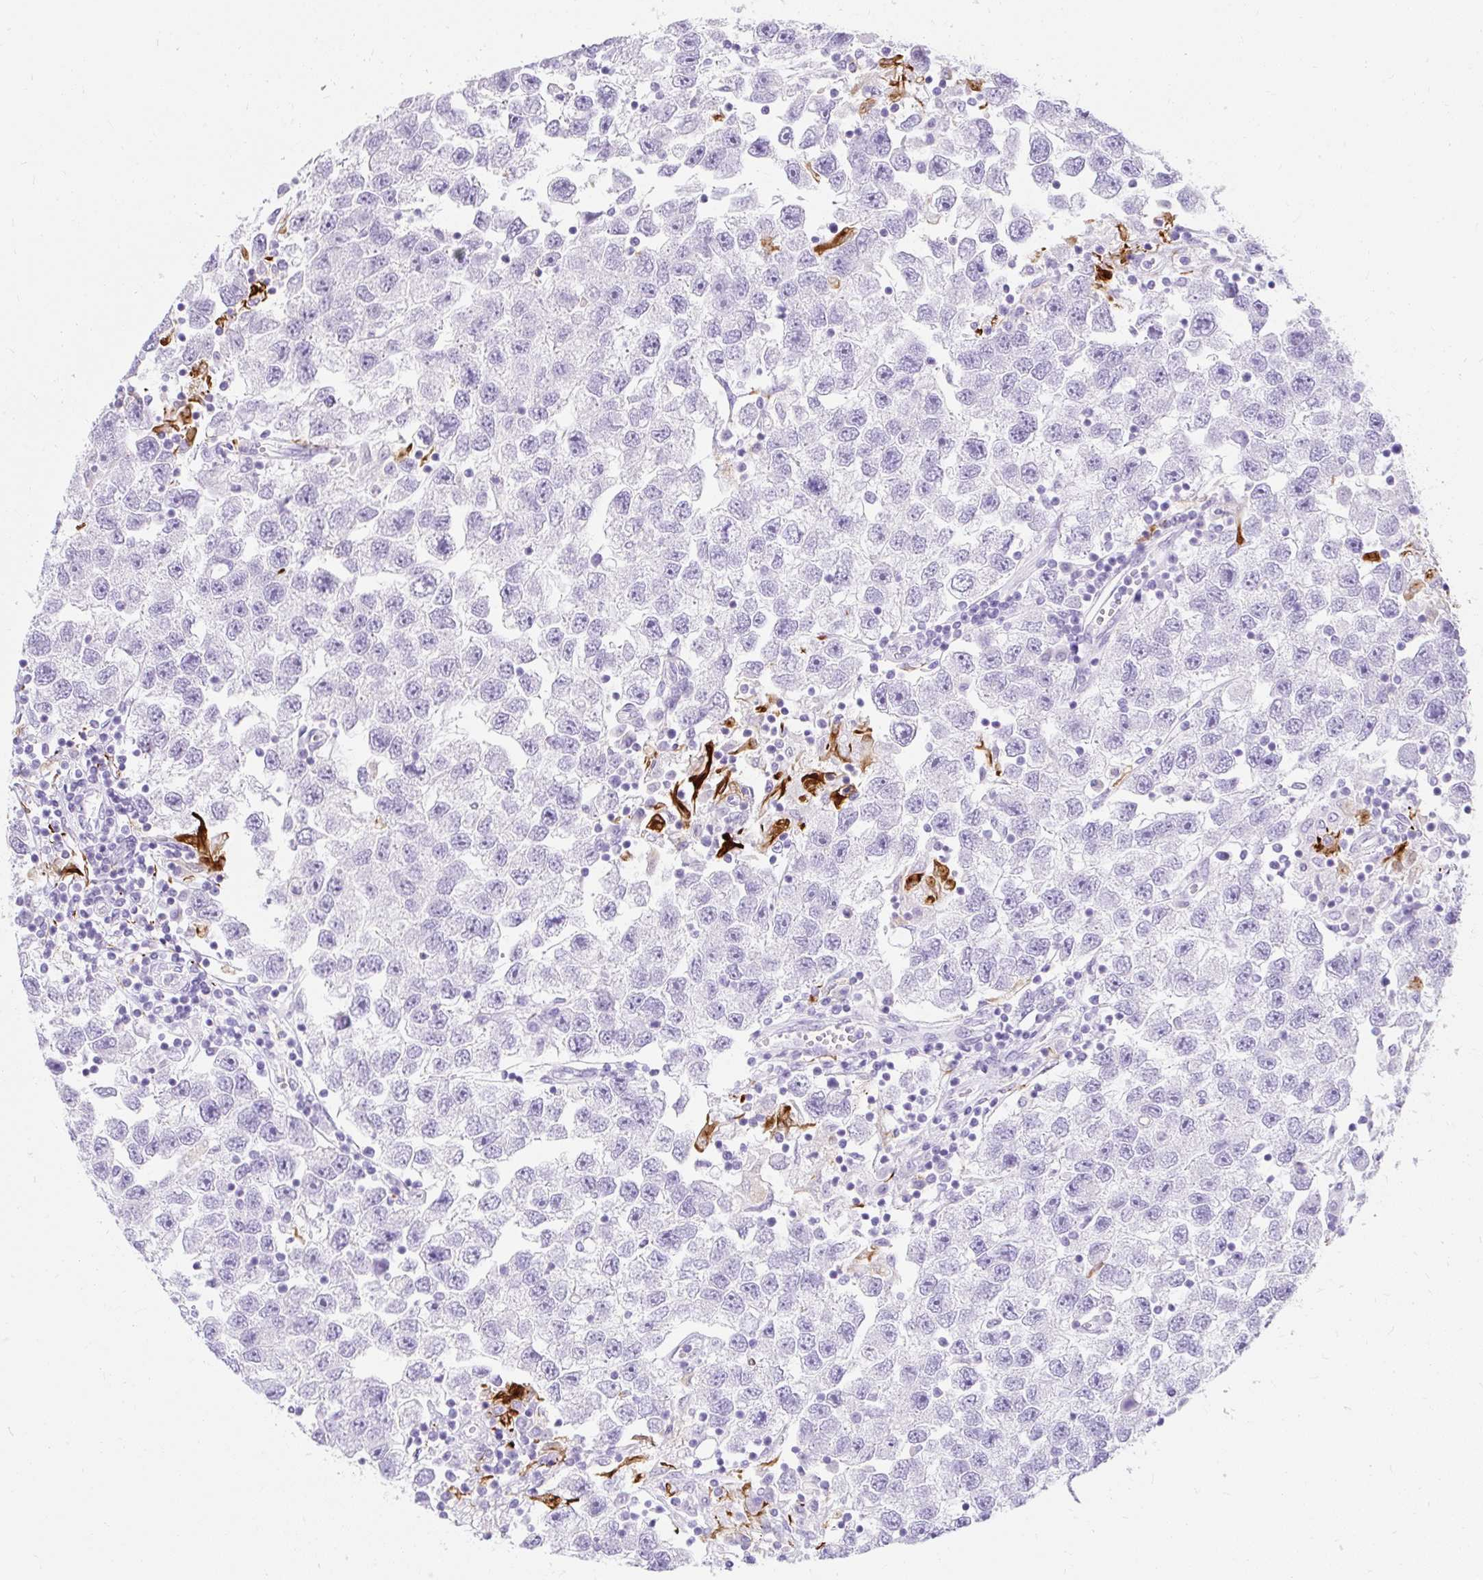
{"staining": {"intensity": "negative", "quantity": "none", "location": "none"}, "tissue": "testis cancer", "cell_type": "Tumor cells", "image_type": "cancer", "snomed": [{"axis": "morphology", "description": "Seminoma, NOS"}, {"axis": "topography", "description": "Testis"}], "caption": "Immunohistochemistry micrograph of neoplastic tissue: testis seminoma stained with DAB (3,3'-diaminobenzidine) exhibits no significant protein staining in tumor cells.", "gene": "APOC4-APOC2", "patient": {"sex": "male", "age": 26}}